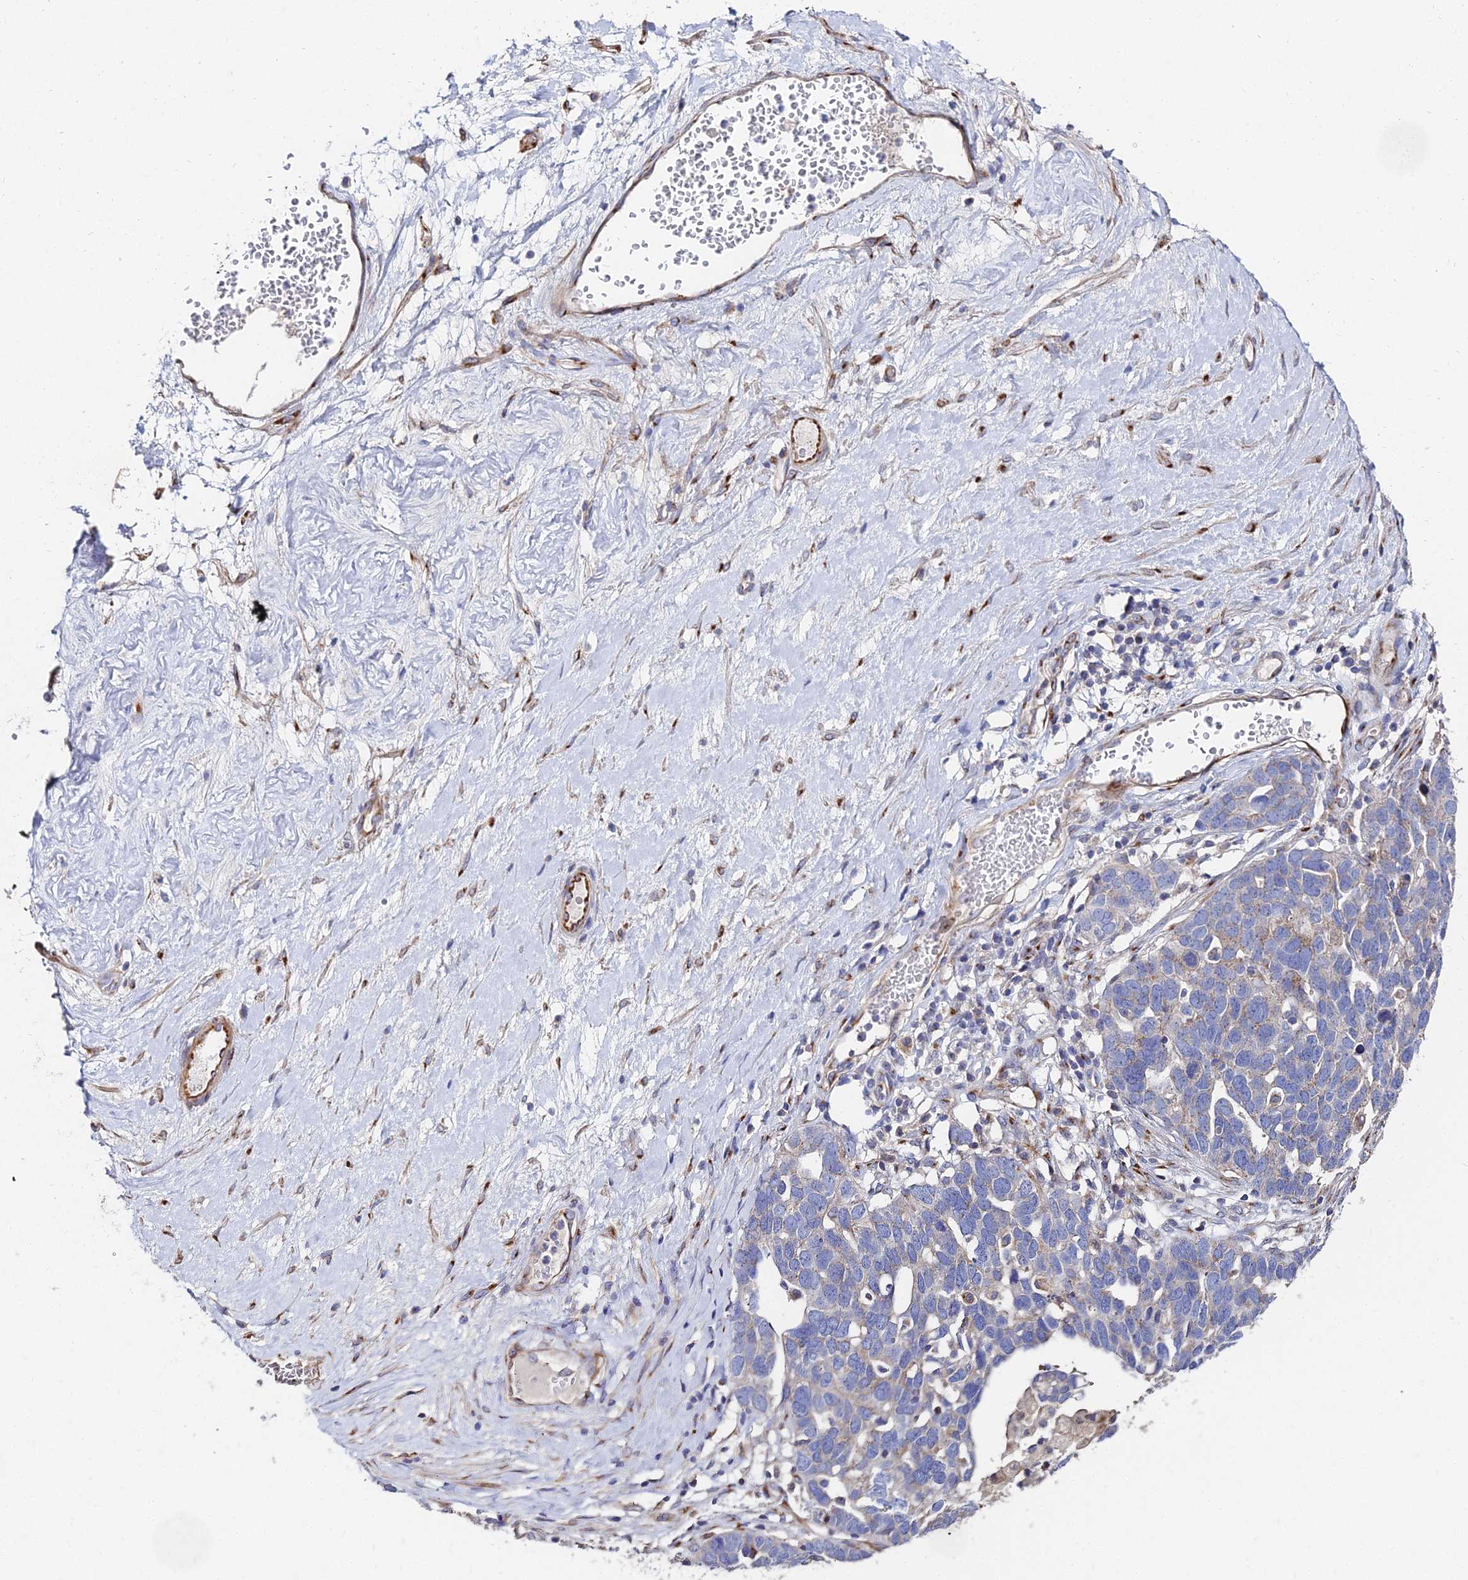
{"staining": {"intensity": "weak", "quantity": "<25%", "location": "cytoplasmic/membranous"}, "tissue": "ovarian cancer", "cell_type": "Tumor cells", "image_type": "cancer", "snomed": [{"axis": "morphology", "description": "Cystadenocarcinoma, serous, NOS"}, {"axis": "topography", "description": "Ovary"}], "caption": "Immunohistochemistry histopathology image of neoplastic tissue: ovarian cancer stained with DAB (3,3'-diaminobenzidine) demonstrates no significant protein positivity in tumor cells. (Stains: DAB immunohistochemistry (IHC) with hematoxylin counter stain, Microscopy: brightfield microscopy at high magnification).", "gene": "BORCS8", "patient": {"sex": "female", "age": 54}}